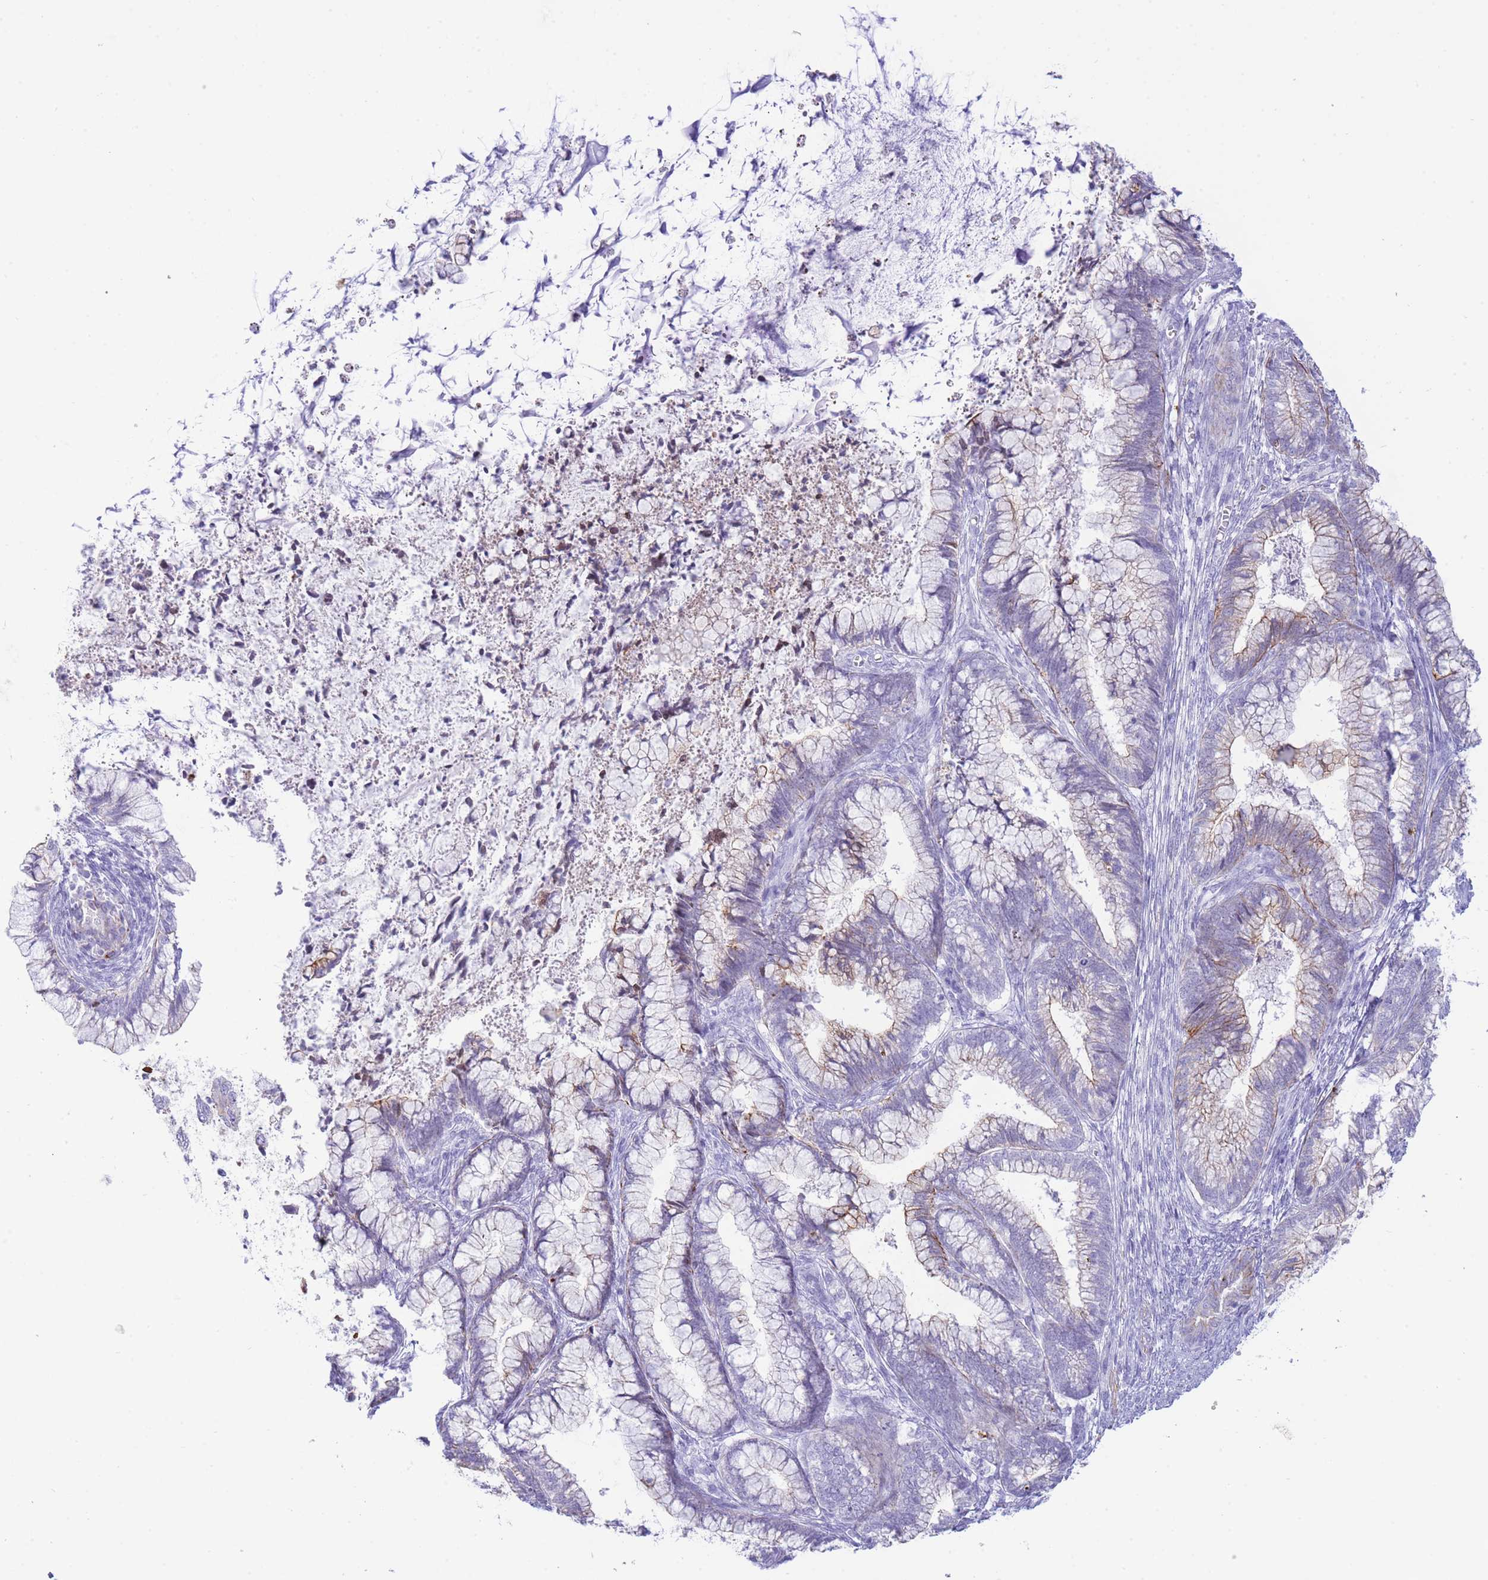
{"staining": {"intensity": "negative", "quantity": "none", "location": "none"}, "tissue": "cervical cancer", "cell_type": "Tumor cells", "image_type": "cancer", "snomed": [{"axis": "morphology", "description": "Adenocarcinoma, NOS"}, {"axis": "topography", "description": "Cervix"}], "caption": "Cervical adenocarcinoma stained for a protein using IHC shows no positivity tumor cells.", "gene": "VWA8", "patient": {"sex": "female", "age": 44}}